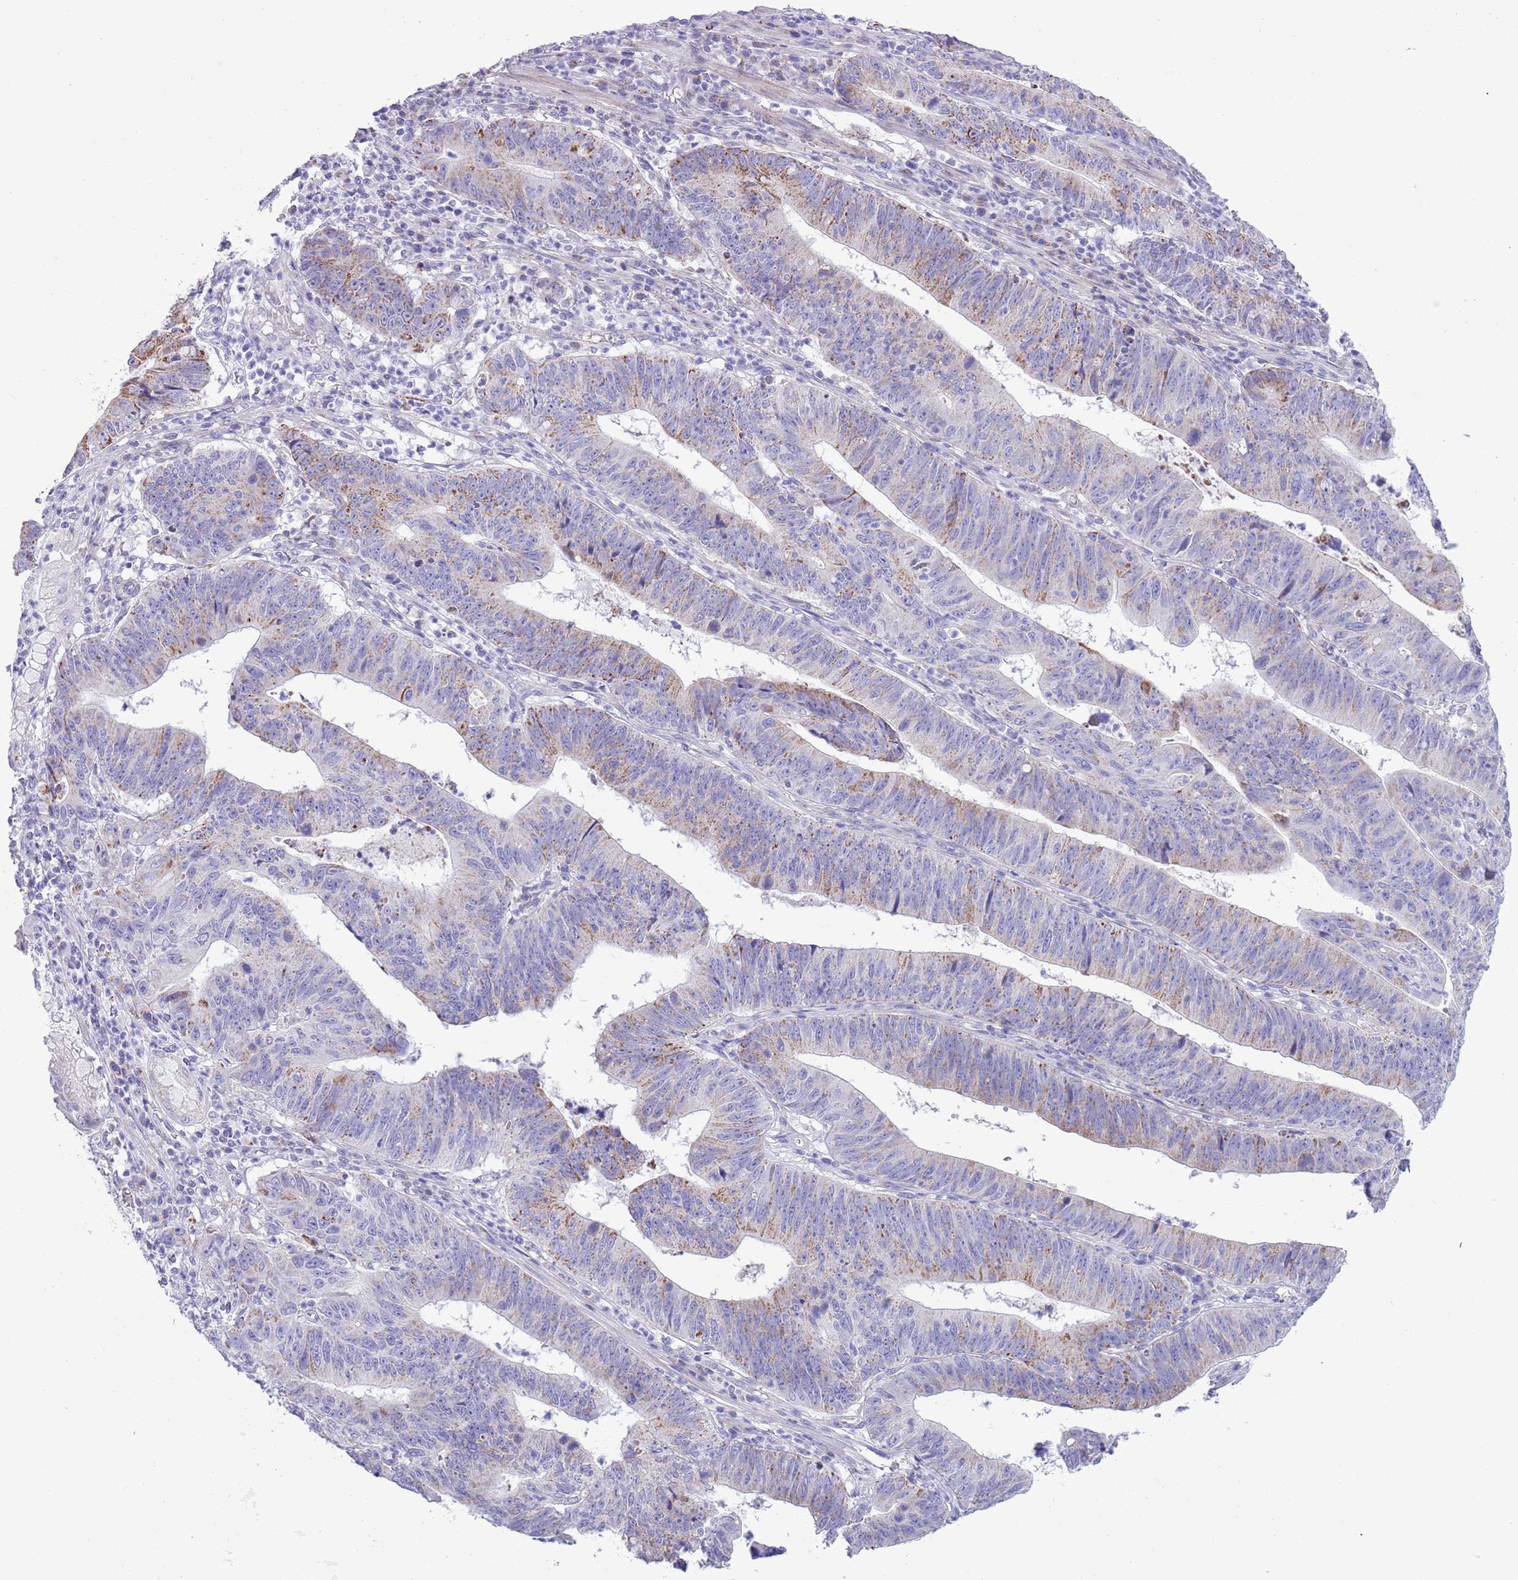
{"staining": {"intensity": "moderate", "quantity": "25%-75%", "location": "cytoplasmic/membranous"}, "tissue": "stomach cancer", "cell_type": "Tumor cells", "image_type": "cancer", "snomed": [{"axis": "morphology", "description": "Adenocarcinoma, NOS"}, {"axis": "topography", "description": "Stomach"}], "caption": "Tumor cells demonstrate moderate cytoplasmic/membranous expression in approximately 25%-75% of cells in stomach adenocarcinoma.", "gene": "MOCOS", "patient": {"sex": "male", "age": 59}}